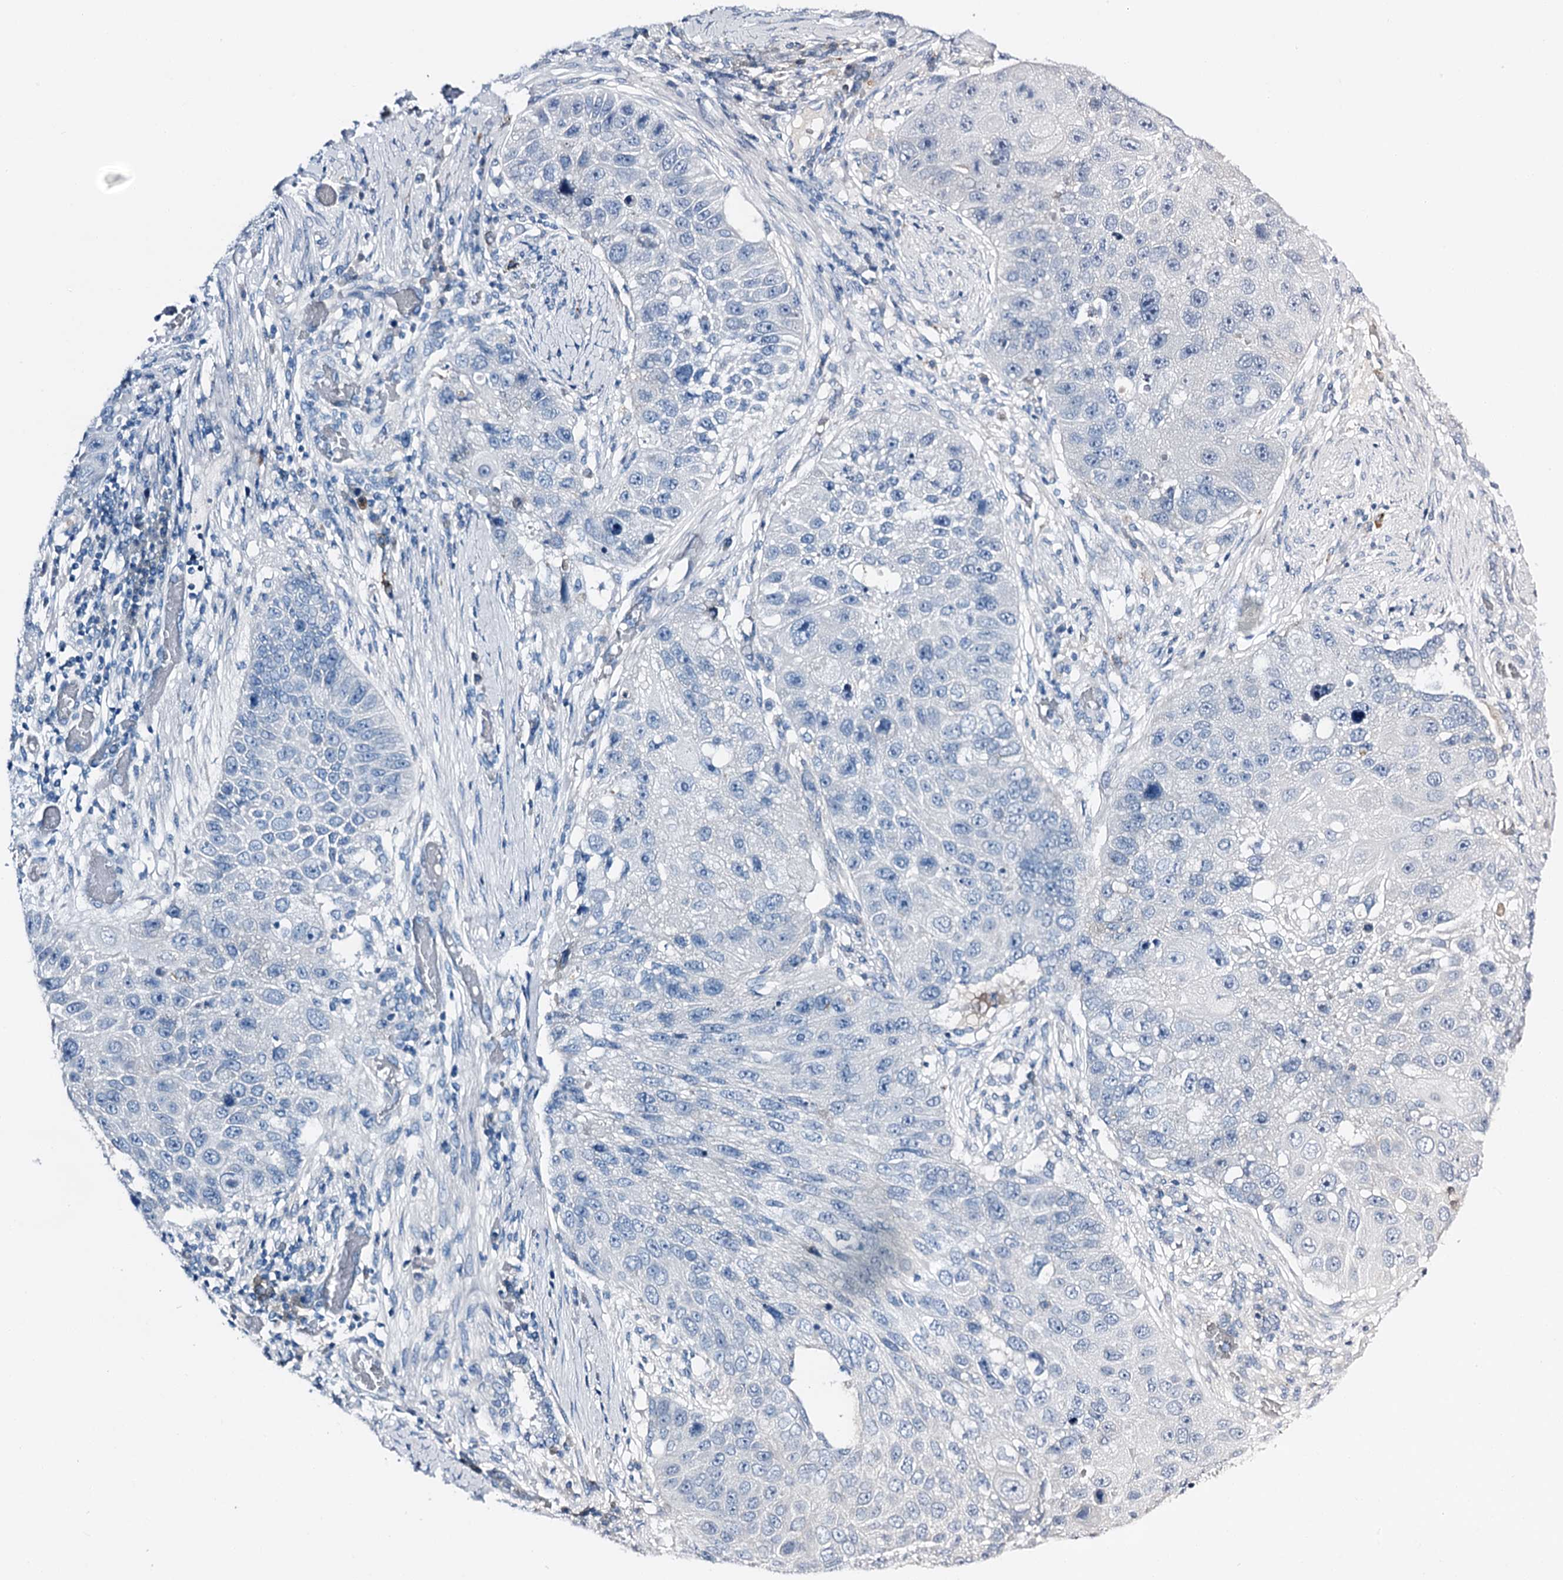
{"staining": {"intensity": "negative", "quantity": "none", "location": "none"}, "tissue": "lung cancer", "cell_type": "Tumor cells", "image_type": "cancer", "snomed": [{"axis": "morphology", "description": "Squamous cell carcinoma, NOS"}, {"axis": "topography", "description": "Lung"}], "caption": "This is an immunohistochemistry photomicrograph of human squamous cell carcinoma (lung). There is no staining in tumor cells.", "gene": "C1QTNF4", "patient": {"sex": "male", "age": 61}}